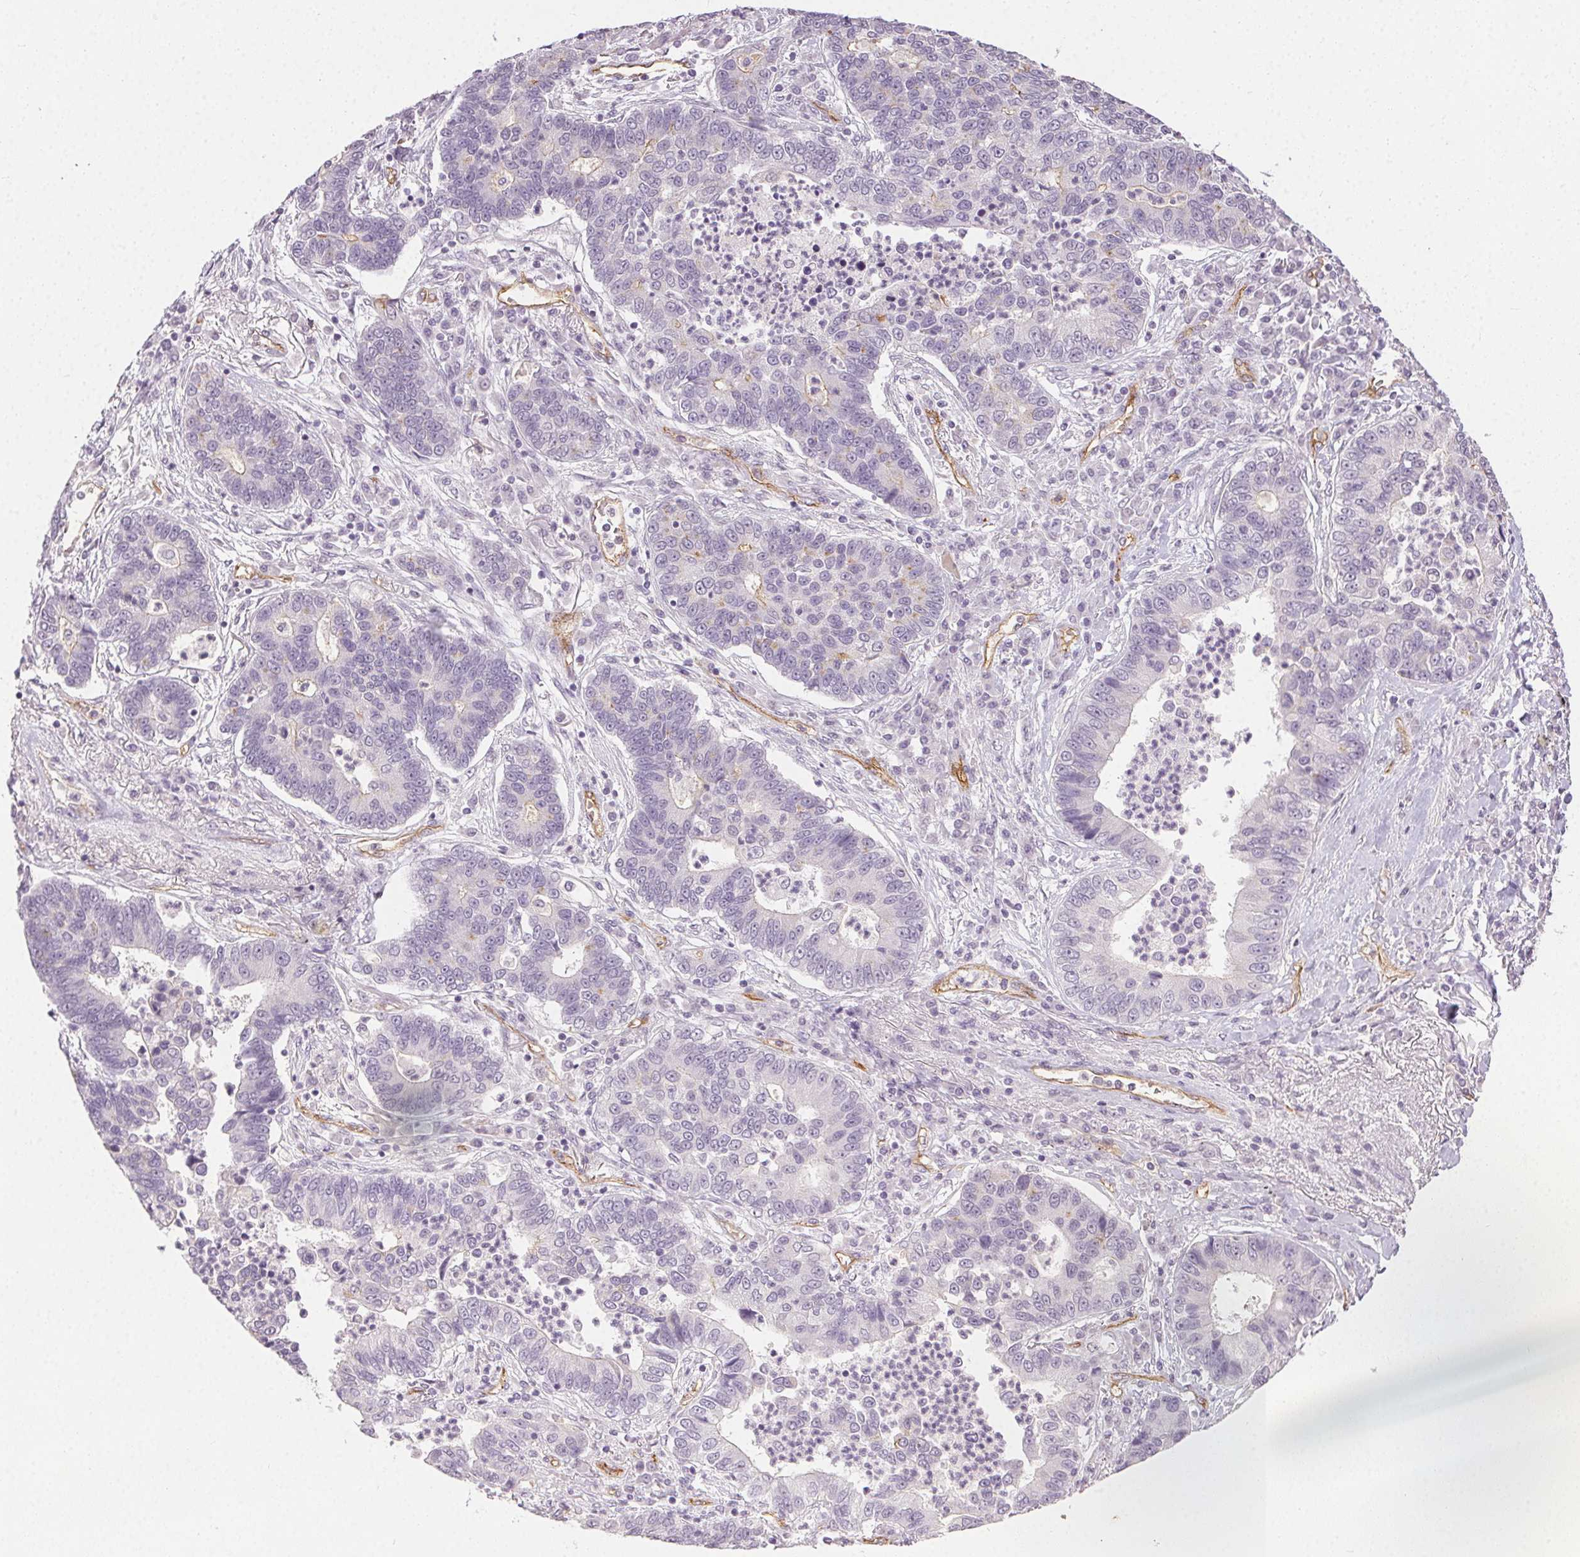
{"staining": {"intensity": "negative", "quantity": "none", "location": "none"}, "tissue": "lung cancer", "cell_type": "Tumor cells", "image_type": "cancer", "snomed": [{"axis": "morphology", "description": "Adenocarcinoma, NOS"}, {"axis": "topography", "description": "Lung"}], "caption": "IHC photomicrograph of human lung adenocarcinoma stained for a protein (brown), which exhibits no expression in tumor cells.", "gene": "PODXL", "patient": {"sex": "female", "age": 57}}